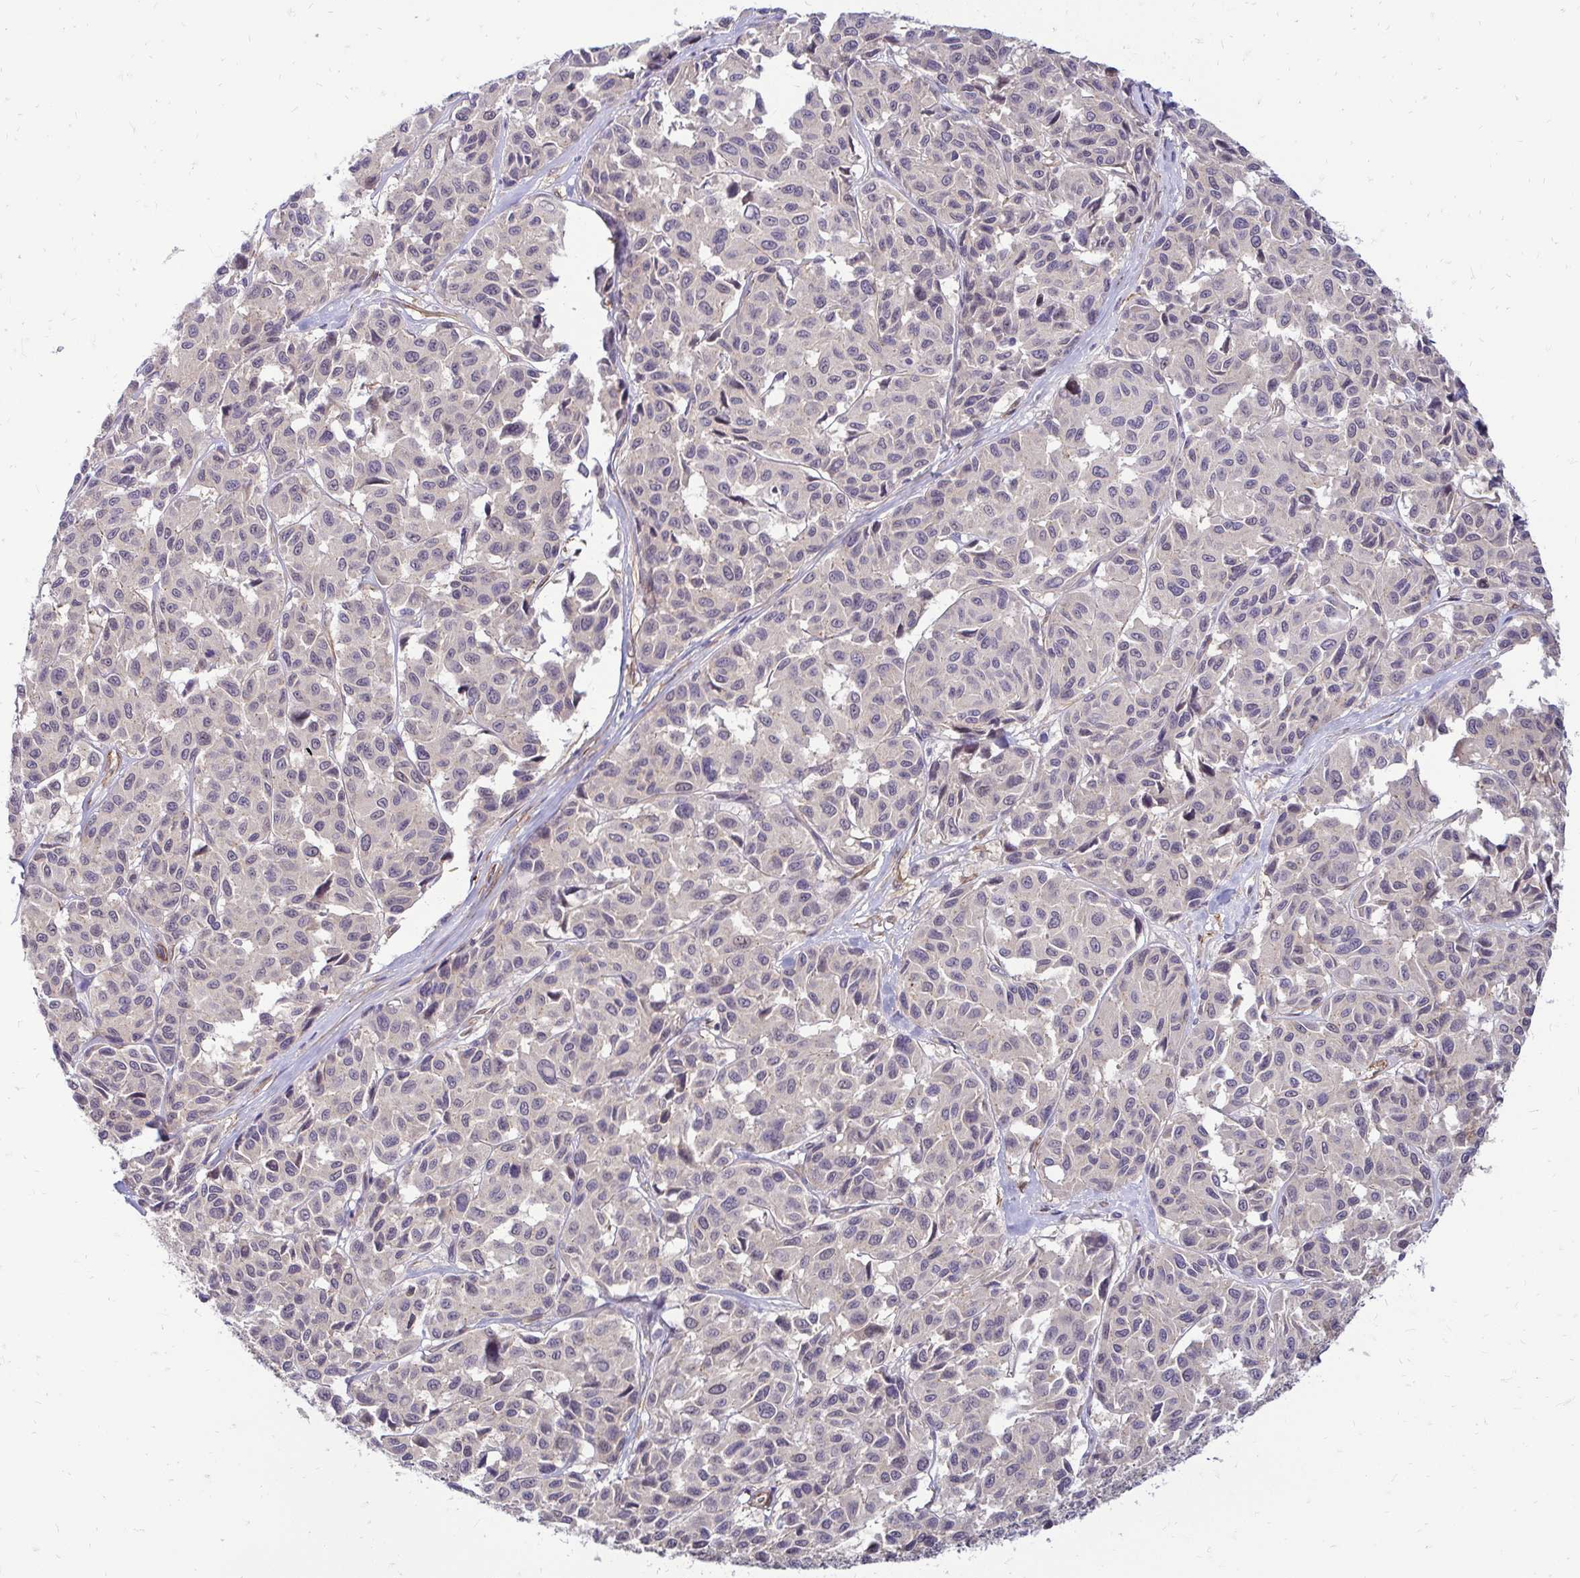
{"staining": {"intensity": "negative", "quantity": "none", "location": "none"}, "tissue": "melanoma", "cell_type": "Tumor cells", "image_type": "cancer", "snomed": [{"axis": "morphology", "description": "Malignant melanoma, NOS"}, {"axis": "topography", "description": "Skin"}], "caption": "Immunohistochemistry histopathology image of neoplastic tissue: melanoma stained with DAB (3,3'-diaminobenzidine) demonstrates no significant protein positivity in tumor cells. (Stains: DAB immunohistochemistry with hematoxylin counter stain, Microscopy: brightfield microscopy at high magnification).", "gene": "YAP1", "patient": {"sex": "female", "age": 66}}